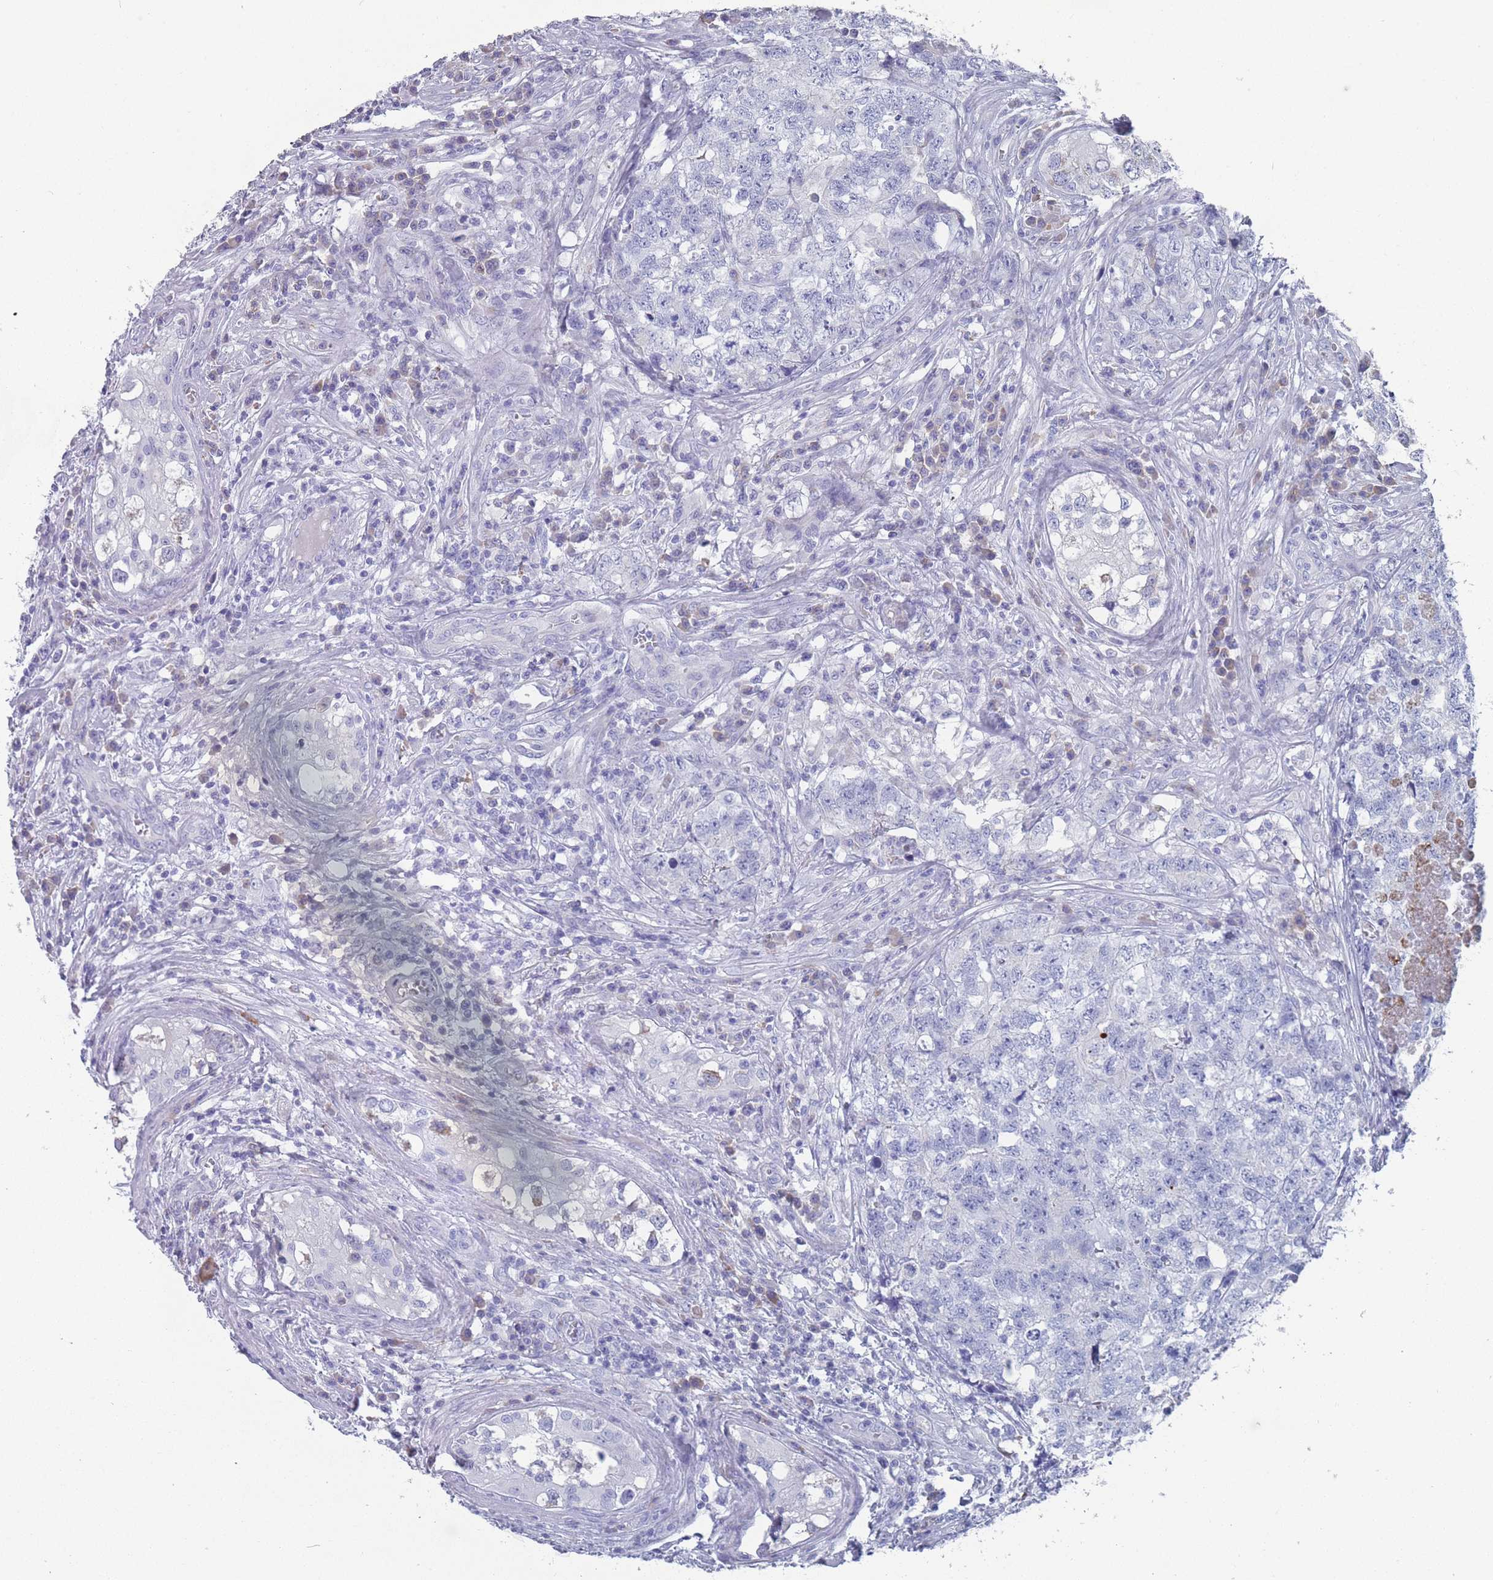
{"staining": {"intensity": "negative", "quantity": "none", "location": "none"}, "tissue": "testis cancer", "cell_type": "Tumor cells", "image_type": "cancer", "snomed": [{"axis": "morphology", "description": "Carcinoma, Embryonal, NOS"}, {"axis": "topography", "description": "Testis"}], "caption": "DAB immunohistochemical staining of human testis embryonal carcinoma demonstrates no significant staining in tumor cells. (Brightfield microscopy of DAB (3,3'-diaminobenzidine) immunohistochemistry (IHC) at high magnification).", "gene": "ST8SIA5", "patient": {"sex": "male", "age": 31}}